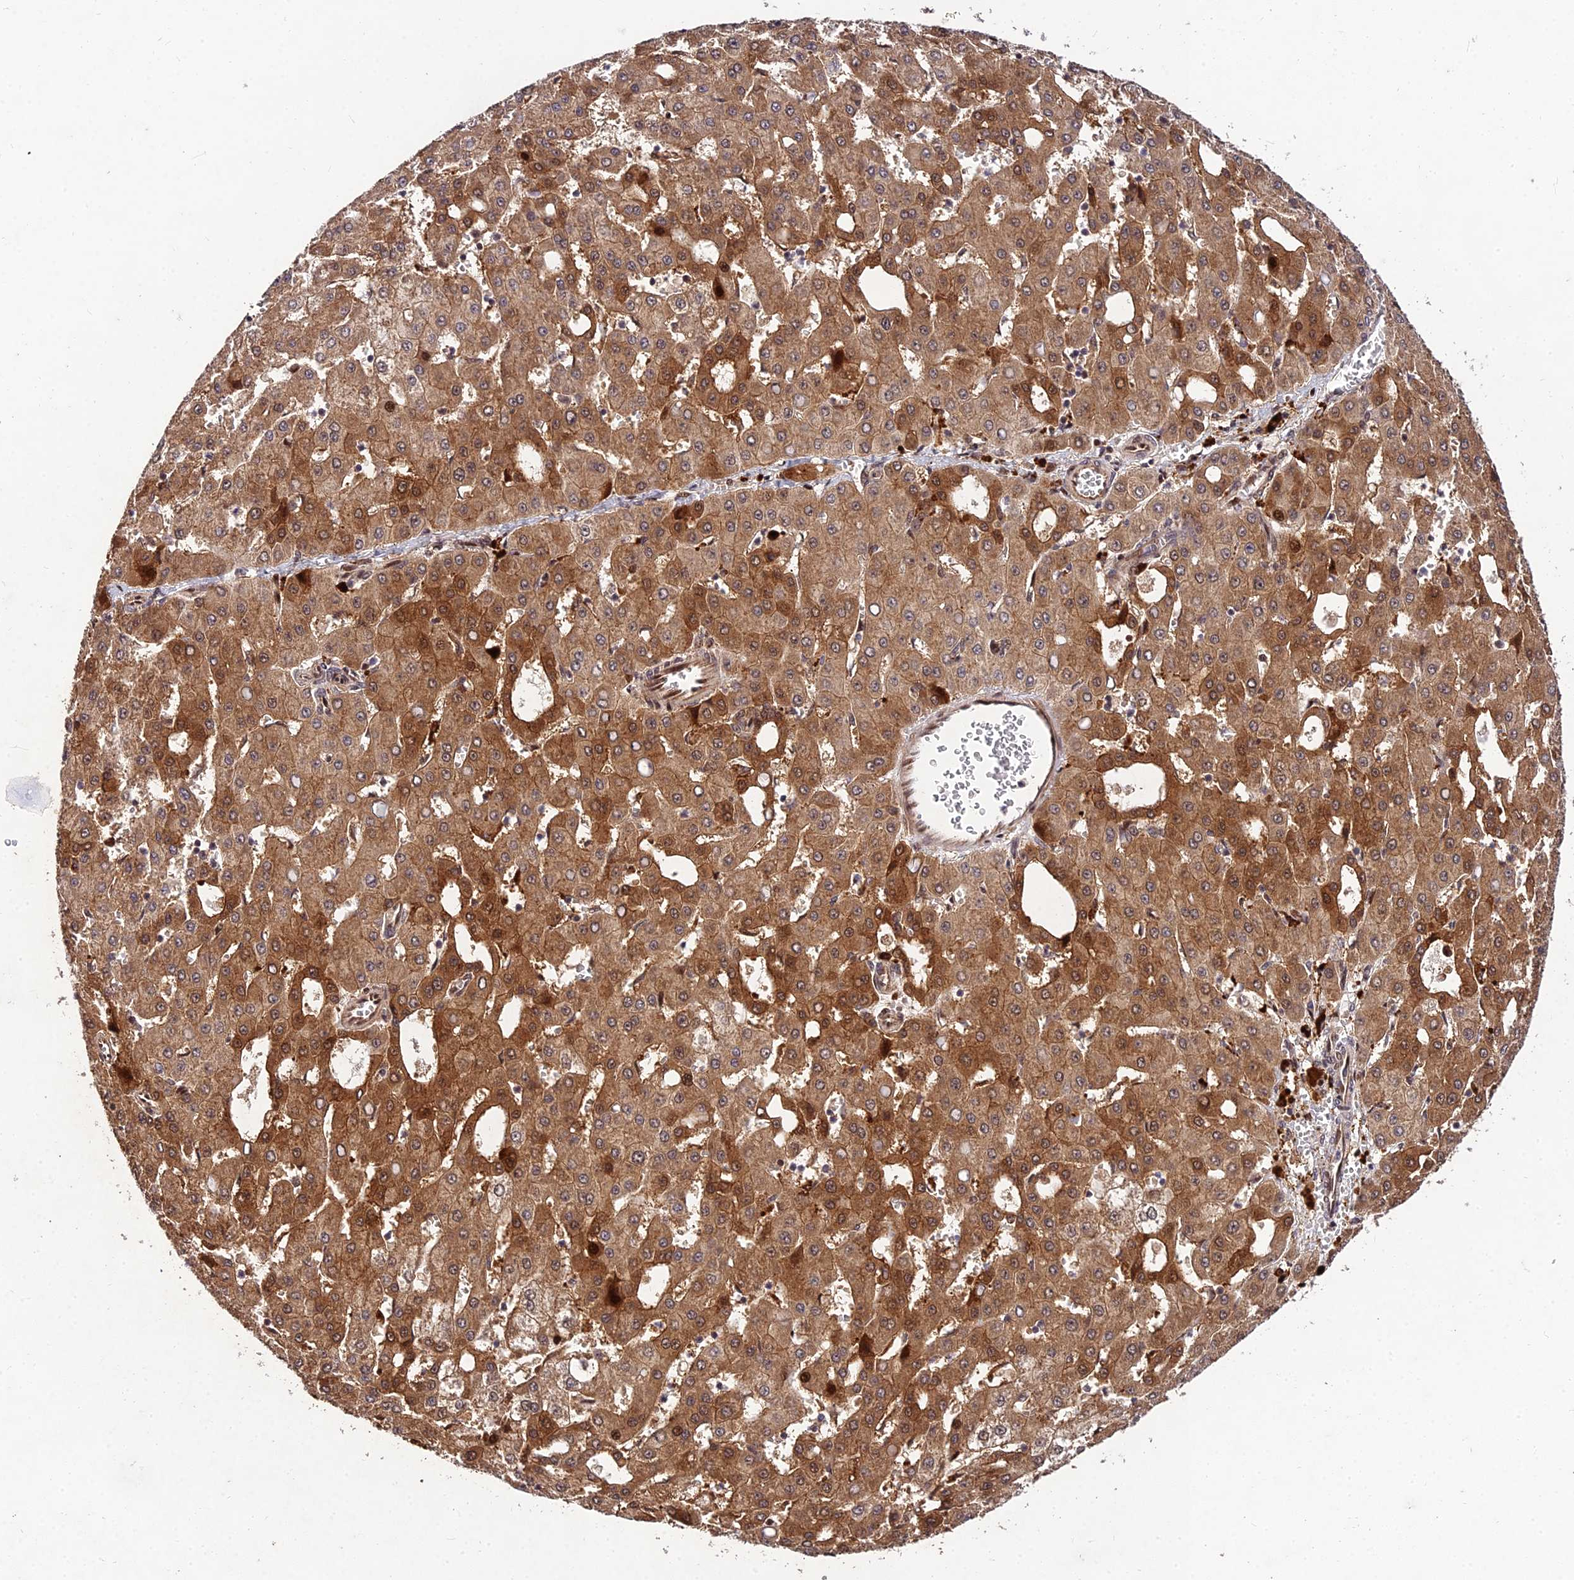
{"staining": {"intensity": "strong", "quantity": ">75%", "location": "cytoplasmic/membranous,nuclear"}, "tissue": "liver cancer", "cell_type": "Tumor cells", "image_type": "cancer", "snomed": [{"axis": "morphology", "description": "Carcinoma, Hepatocellular, NOS"}, {"axis": "topography", "description": "Liver"}], "caption": "Strong cytoplasmic/membranous and nuclear protein staining is identified in approximately >75% of tumor cells in liver cancer.", "gene": "MKKS", "patient": {"sex": "male", "age": 47}}